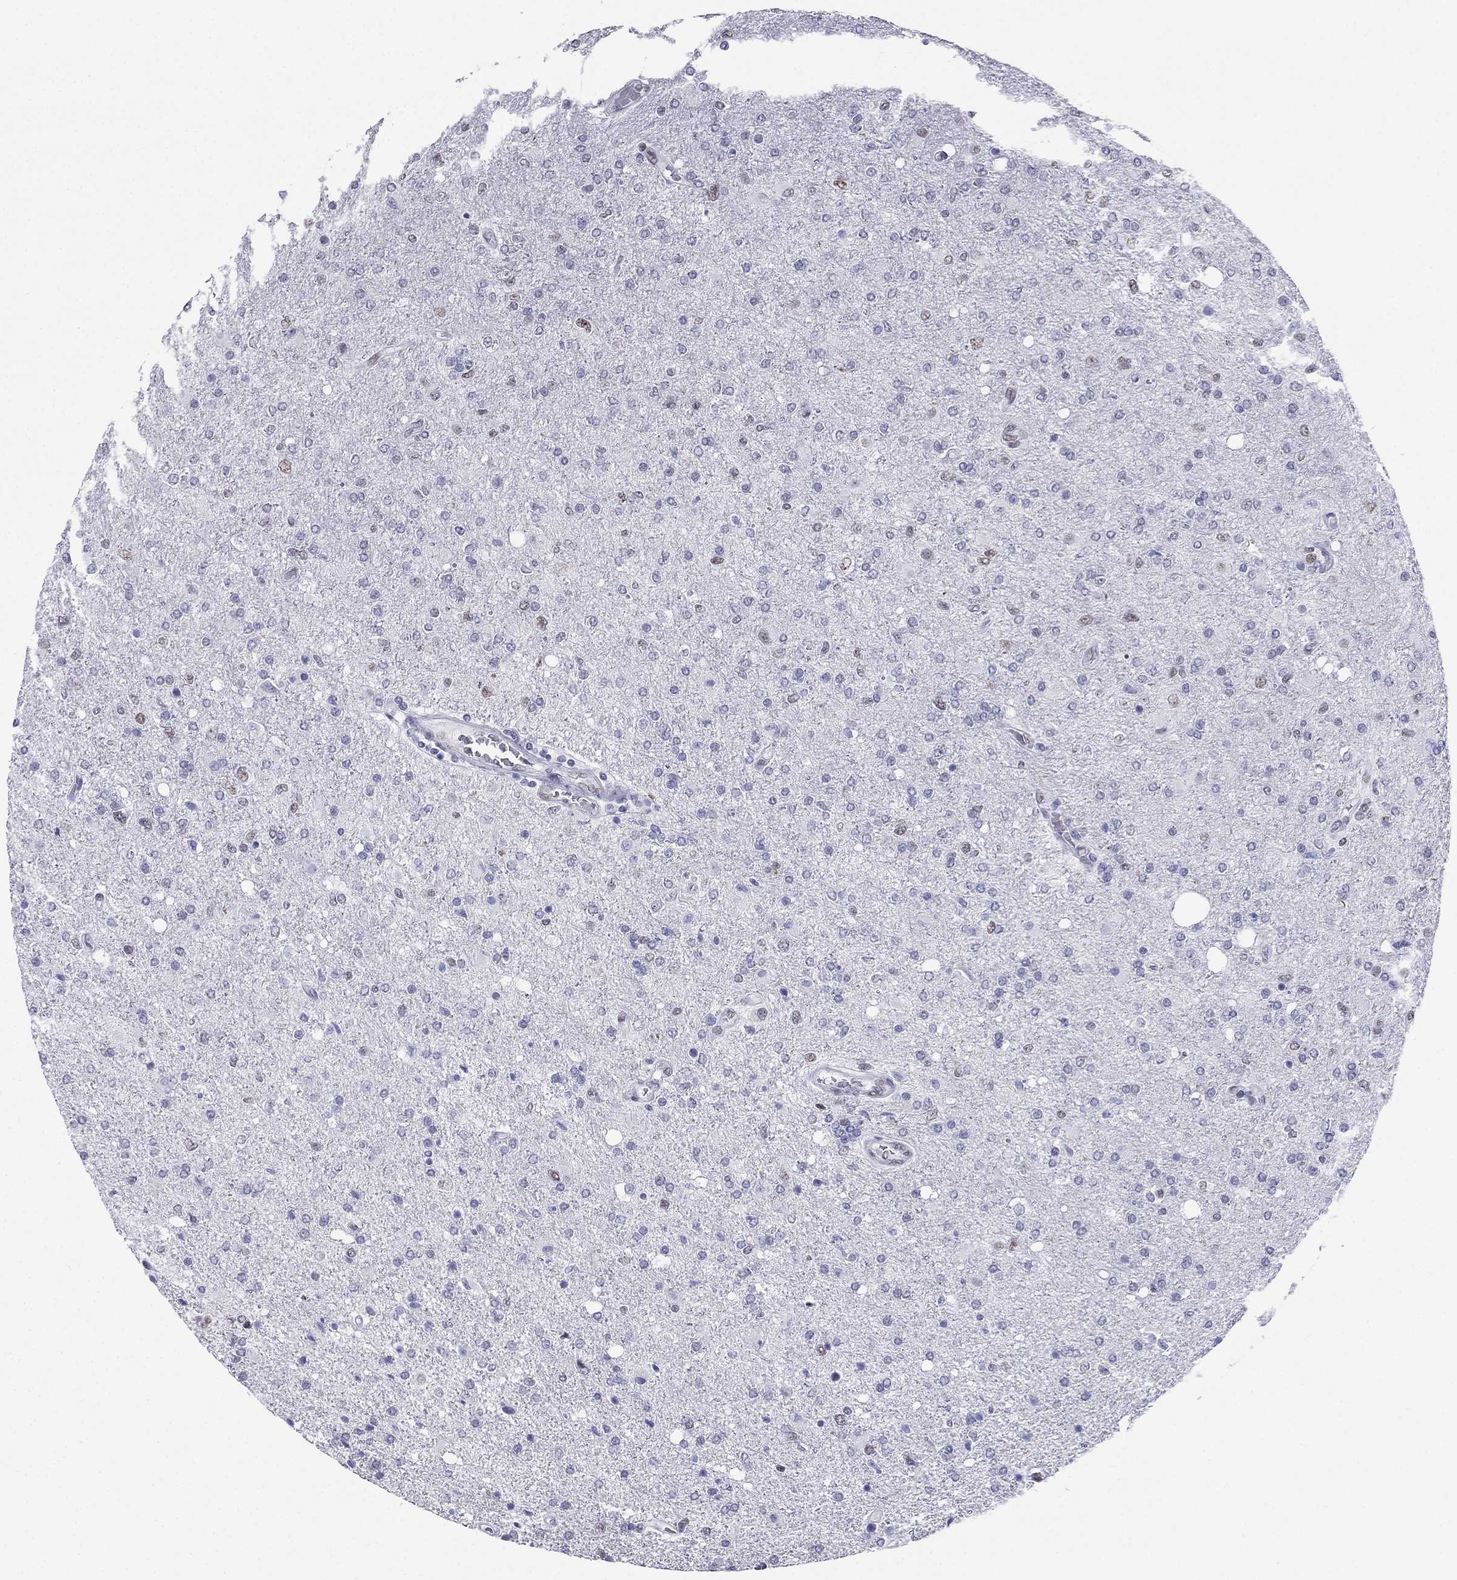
{"staining": {"intensity": "weak", "quantity": "<25%", "location": "nuclear"}, "tissue": "glioma", "cell_type": "Tumor cells", "image_type": "cancer", "snomed": [{"axis": "morphology", "description": "Glioma, malignant, High grade"}, {"axis": "topography", "description": "Cerebral cortex"}], "caption": "IHC micrograph of neoplastic tissue: human glioma stained with DAB (3,3'-diaminobenzidine) exhibits no significant protein positivity in tumor cells.", "gene": "PPM1G", "patient": {"sex": "male", "age": 70}}